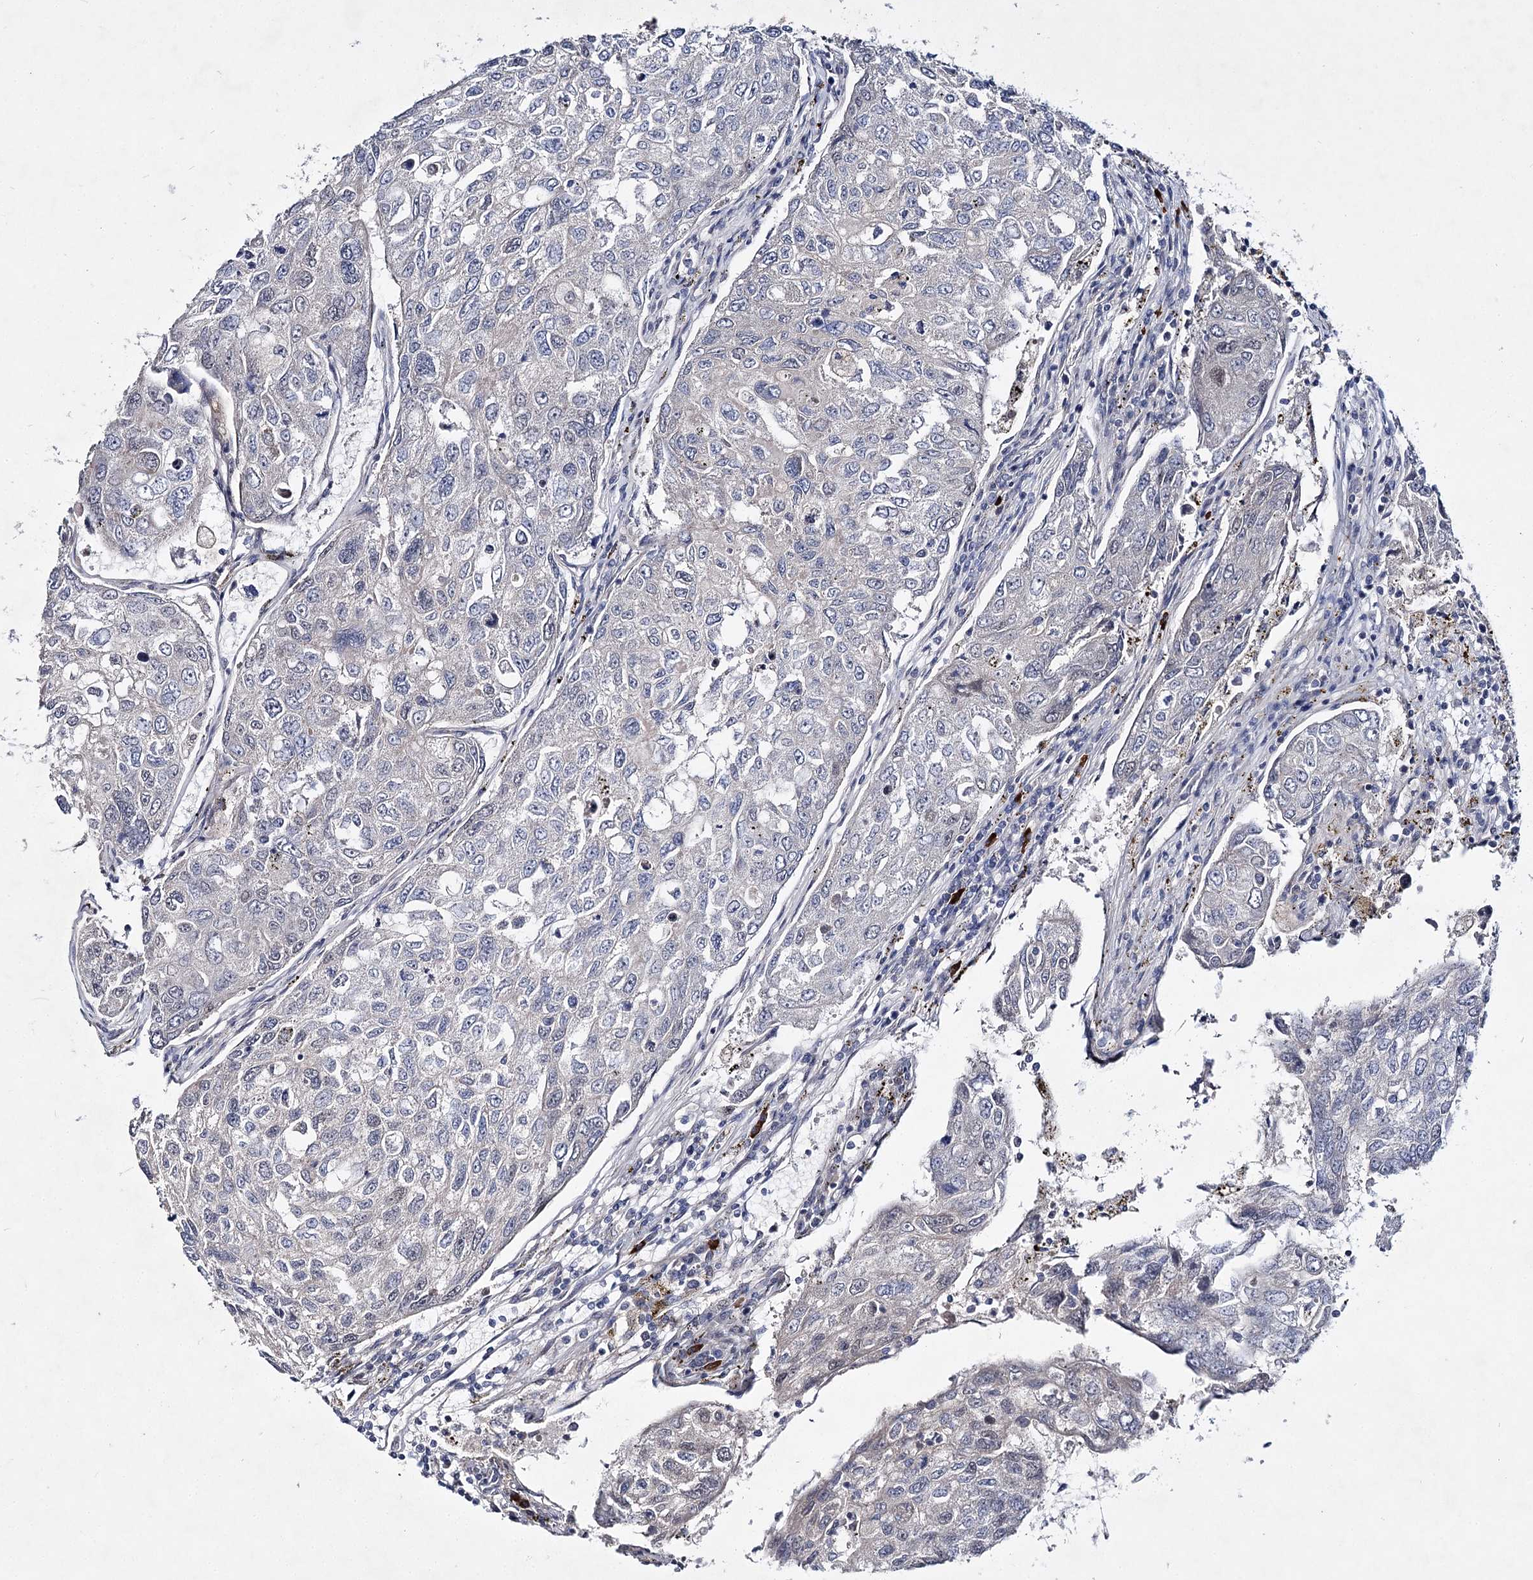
{"staining": {"intensity": "negative", "quantity": "none", "location": "none"}, "tissue": "urothelial cancer", "cell_type": "Tumor cells", "image_type": "cancer", "snomed": [{"axis": "morphology", "description": "Urothelial carcinoma, High grade"}, {"axis": "topography", "description": "Lymph node"}, {"axis": "topography", "description": "Urinary bladder"}], "caption": "This is an IHC photomicrograph of human urothelial carcinoma (high-grade). There is no positivity in tumor cells.", "gene": "ARHGAP32", "patient": {"sex": "male", "age": 51}}